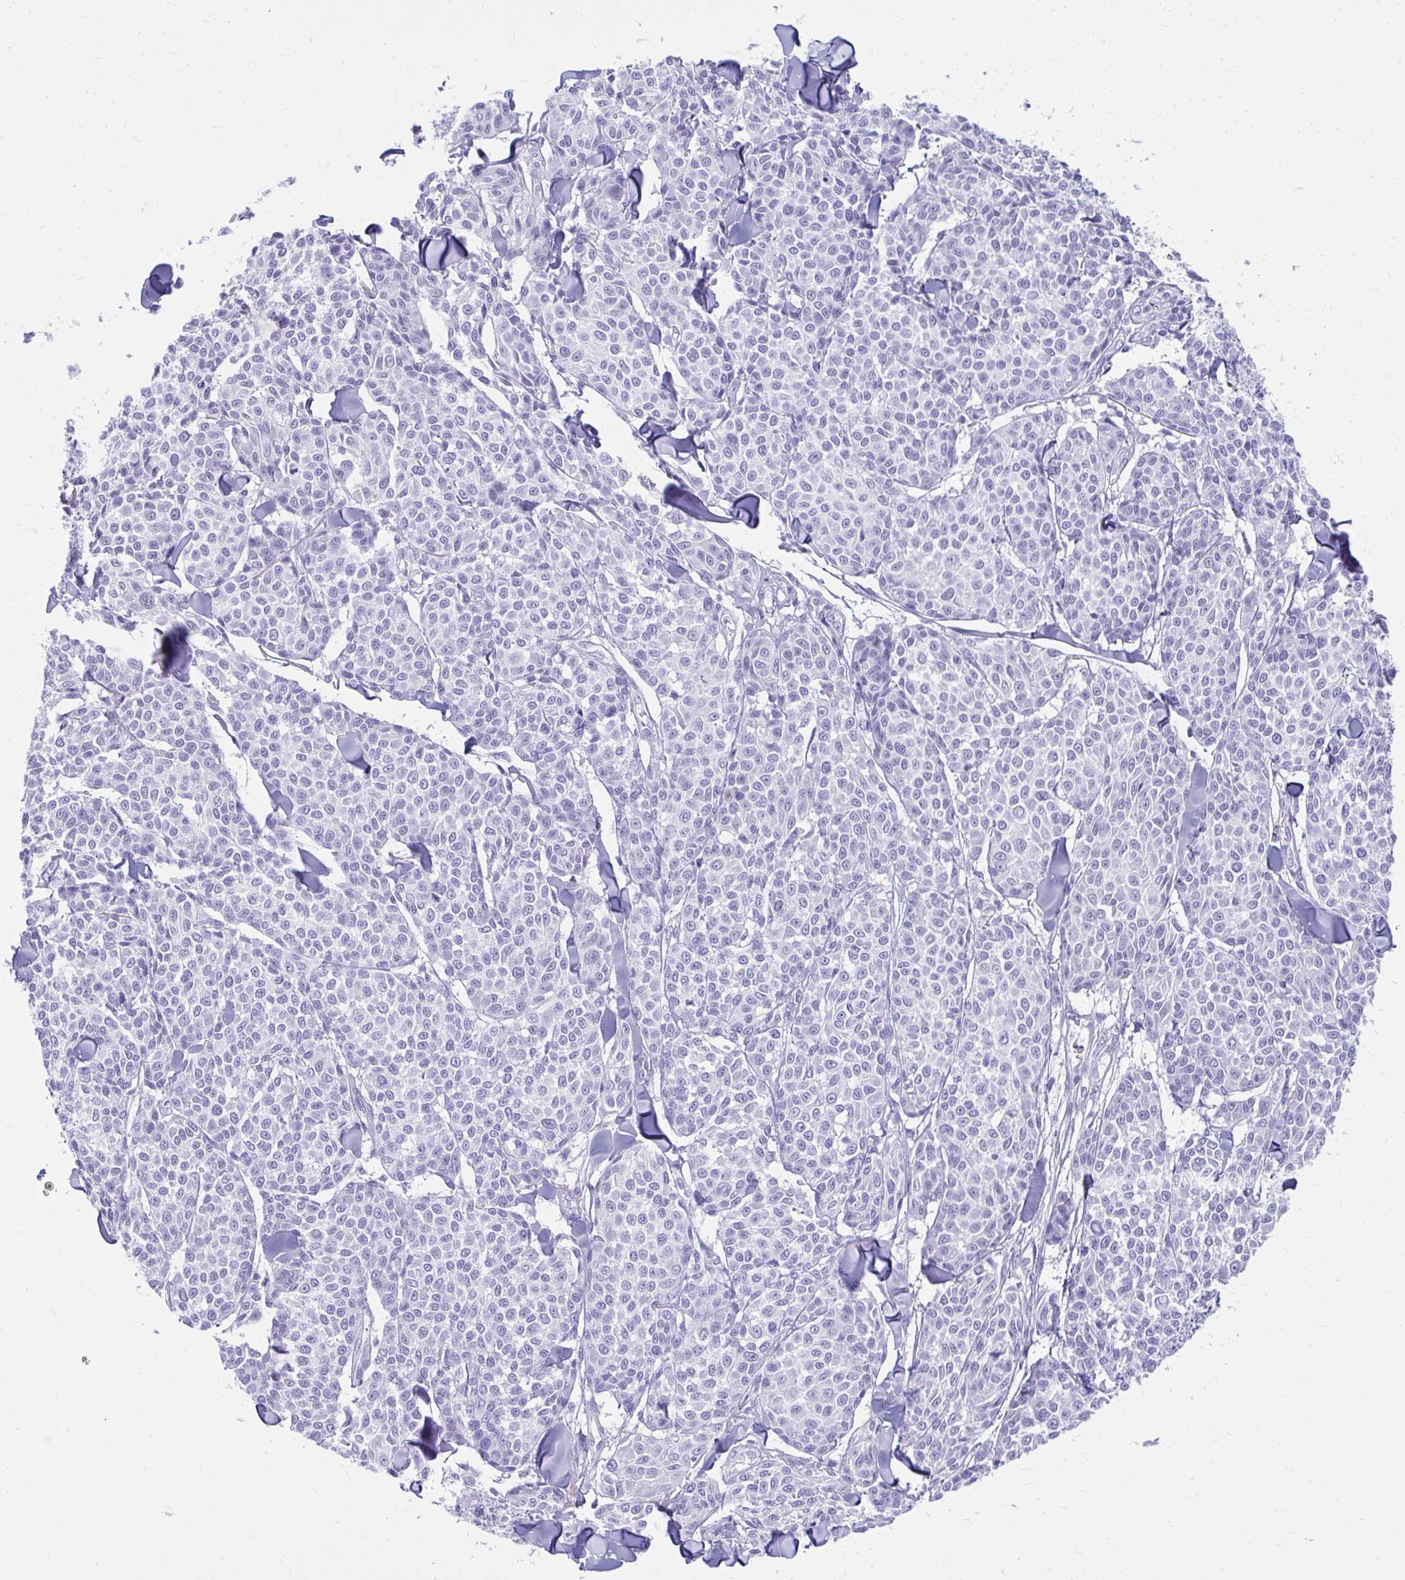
{"staining": {"intensity": "negative", "quantity": "none", "location": "none"}, "tissue": "melanoma", "cell_type": "Tumor cells", "image_type": "cancer", "snomed": [{"axis": "morphology", "description": "Malignant melanoma, NOS"}, {"axis": "topography", "description": "Skin"}], "caption": "The histopathology image reveals no significant expression in tumor cells of malignant melanoma.", "gene": "ISL1", "patient": {"sex": "male", "age": 46}}